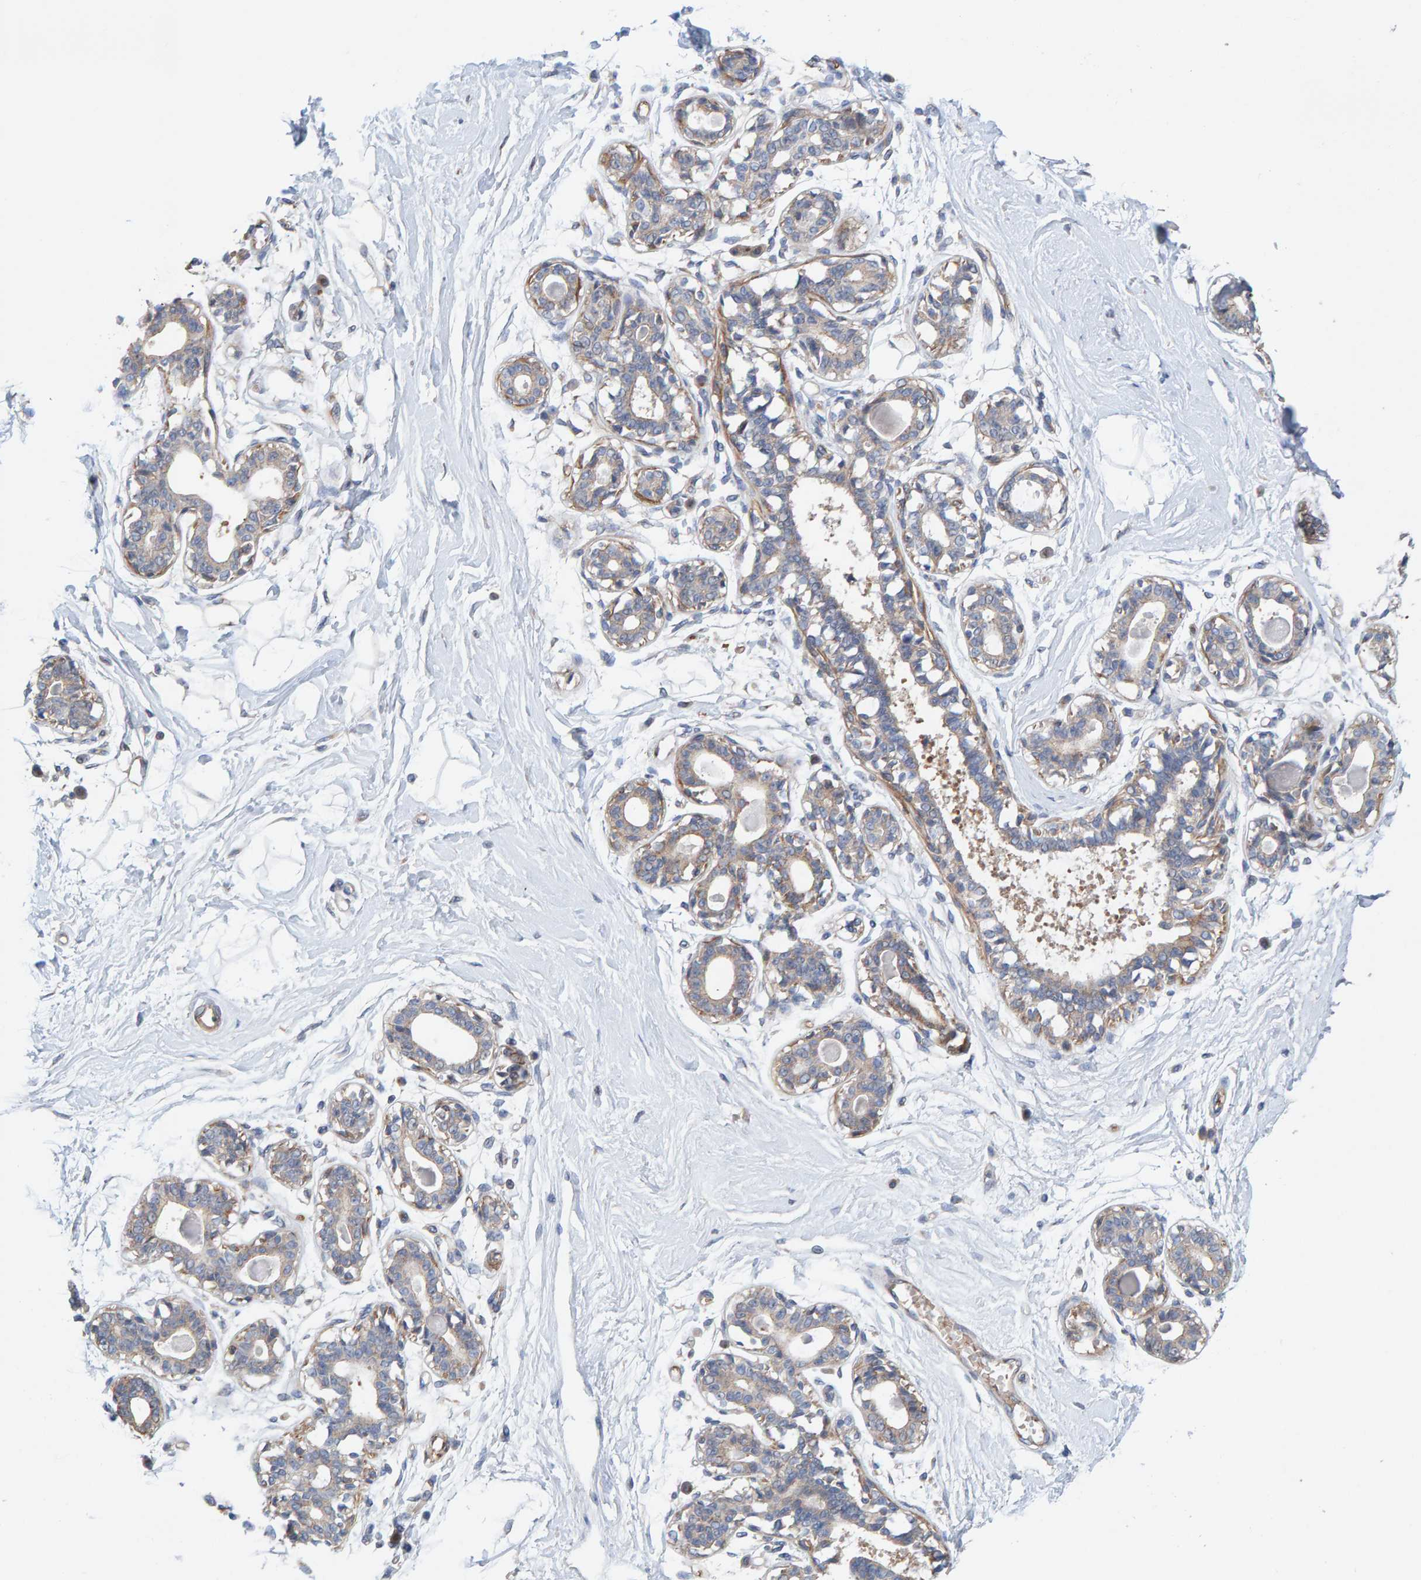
{"staining": {"intensity": "weak", "quantity": "25%-75%", "location": "cytoplasmic/membranous"}, "tissue": "breast", "cell_type": "Adipocytes", "image_type": "normal", "snomed": [{"axis": "morphology", "description": "Normal tissue, NOS"}, {"axis": "topography", "description": "Breast"}], "caption": "Immunohistochemistry (IHC) of normal human breast exhibits low levels of weak cytoplasmic/membranous expression in about 25%-75% of adipocytes.", "gene": "UBAP1", "patient": {"sex": "female", "age": 45}}